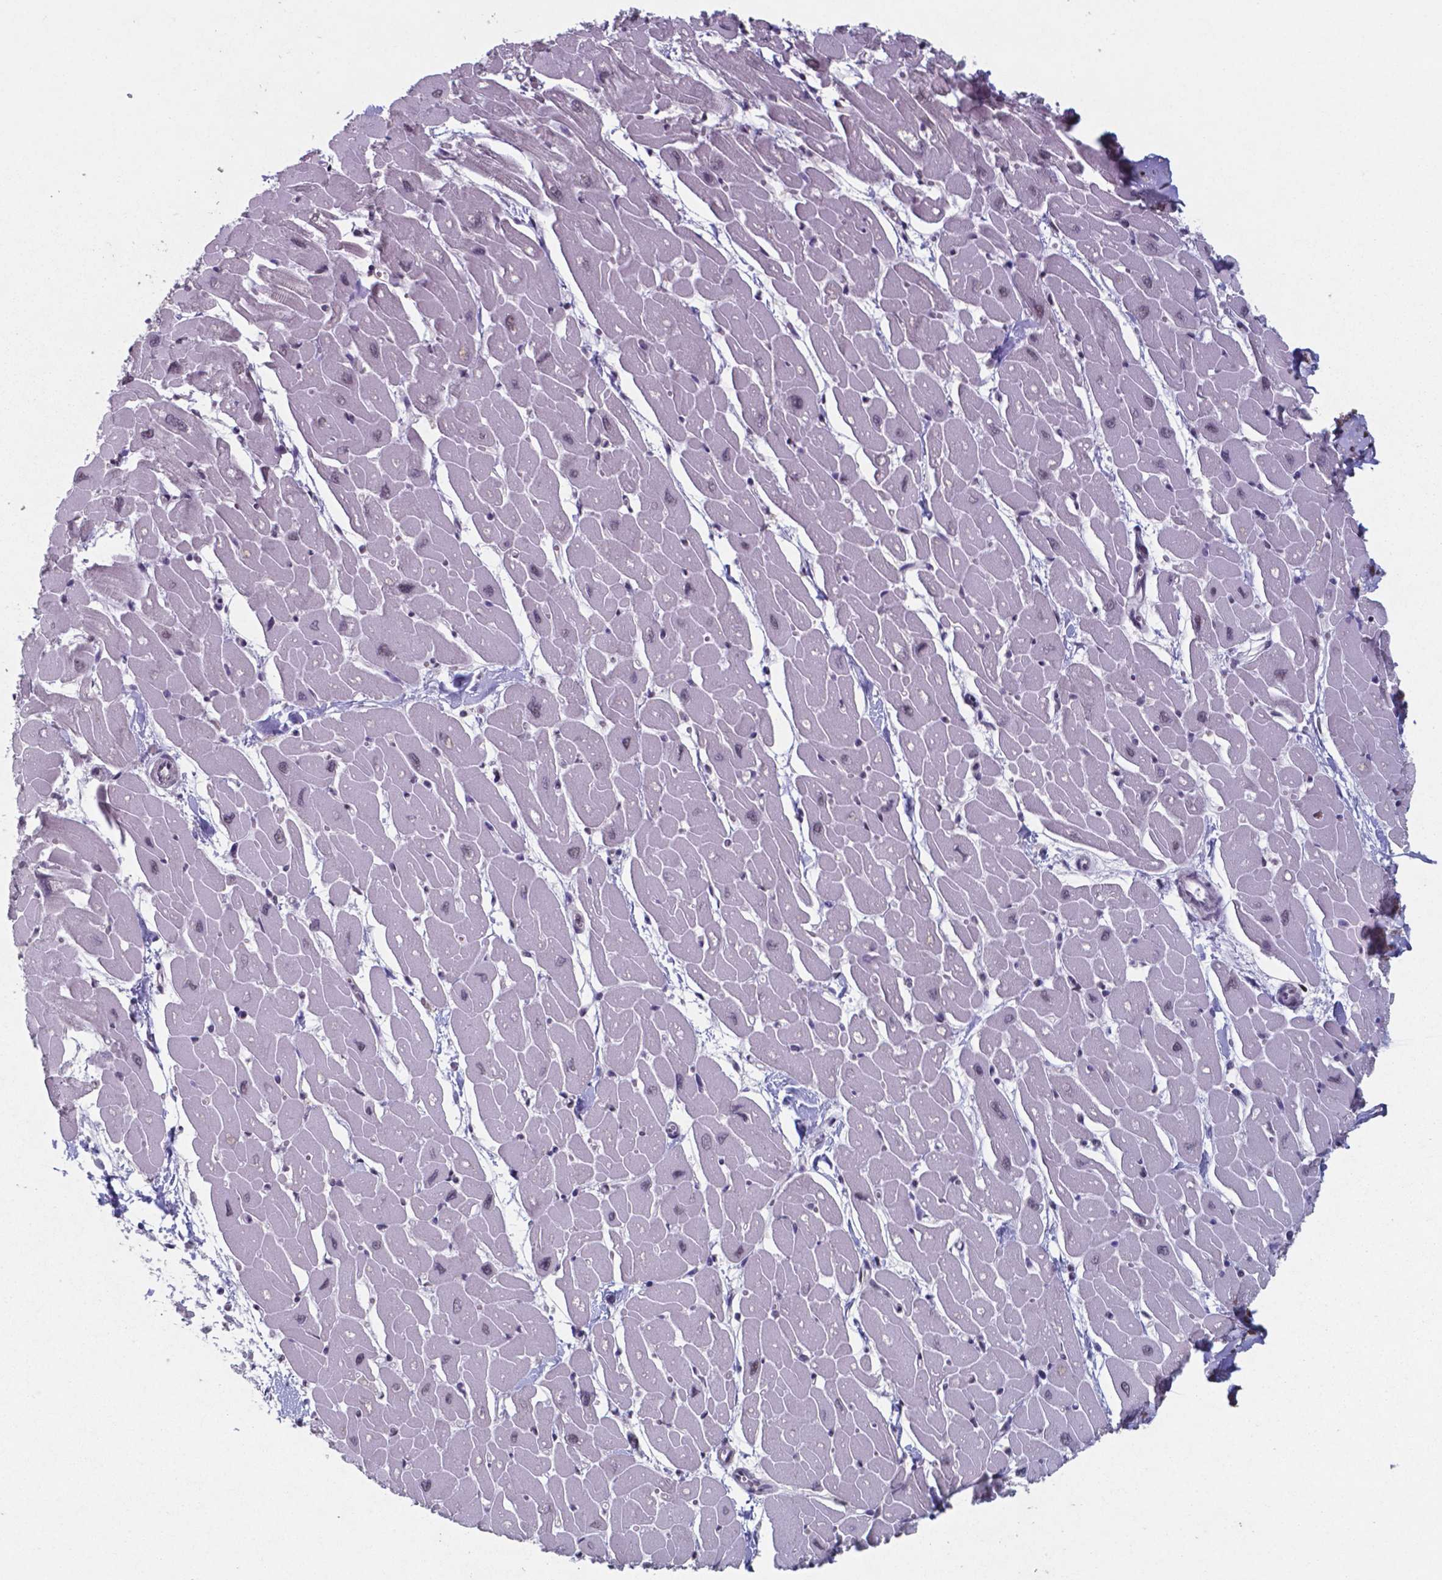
{"staining": {"intensity": "weak", "quantity": "25%-75%", "location": "nuclear"}, "tissue": "heart muscle", "cell_type": "Cardiomyocytes", "image_type": "normal", "snomed": [{"axis": "morphology", "description": "Normal tissue, NOS"}, {"axis": "topography", "description": "Heart"}], "caption": "Protein expression by IHC demonstrates weak nuclear positivity in approximately 25%-75% of cardiomyocytes in unremarkable heart muscle. (brown staining indicates protein expression, while blue staining denotes nuclei).", "gene": "UBA1", "patient": {"sex": "male", "age": 57}}